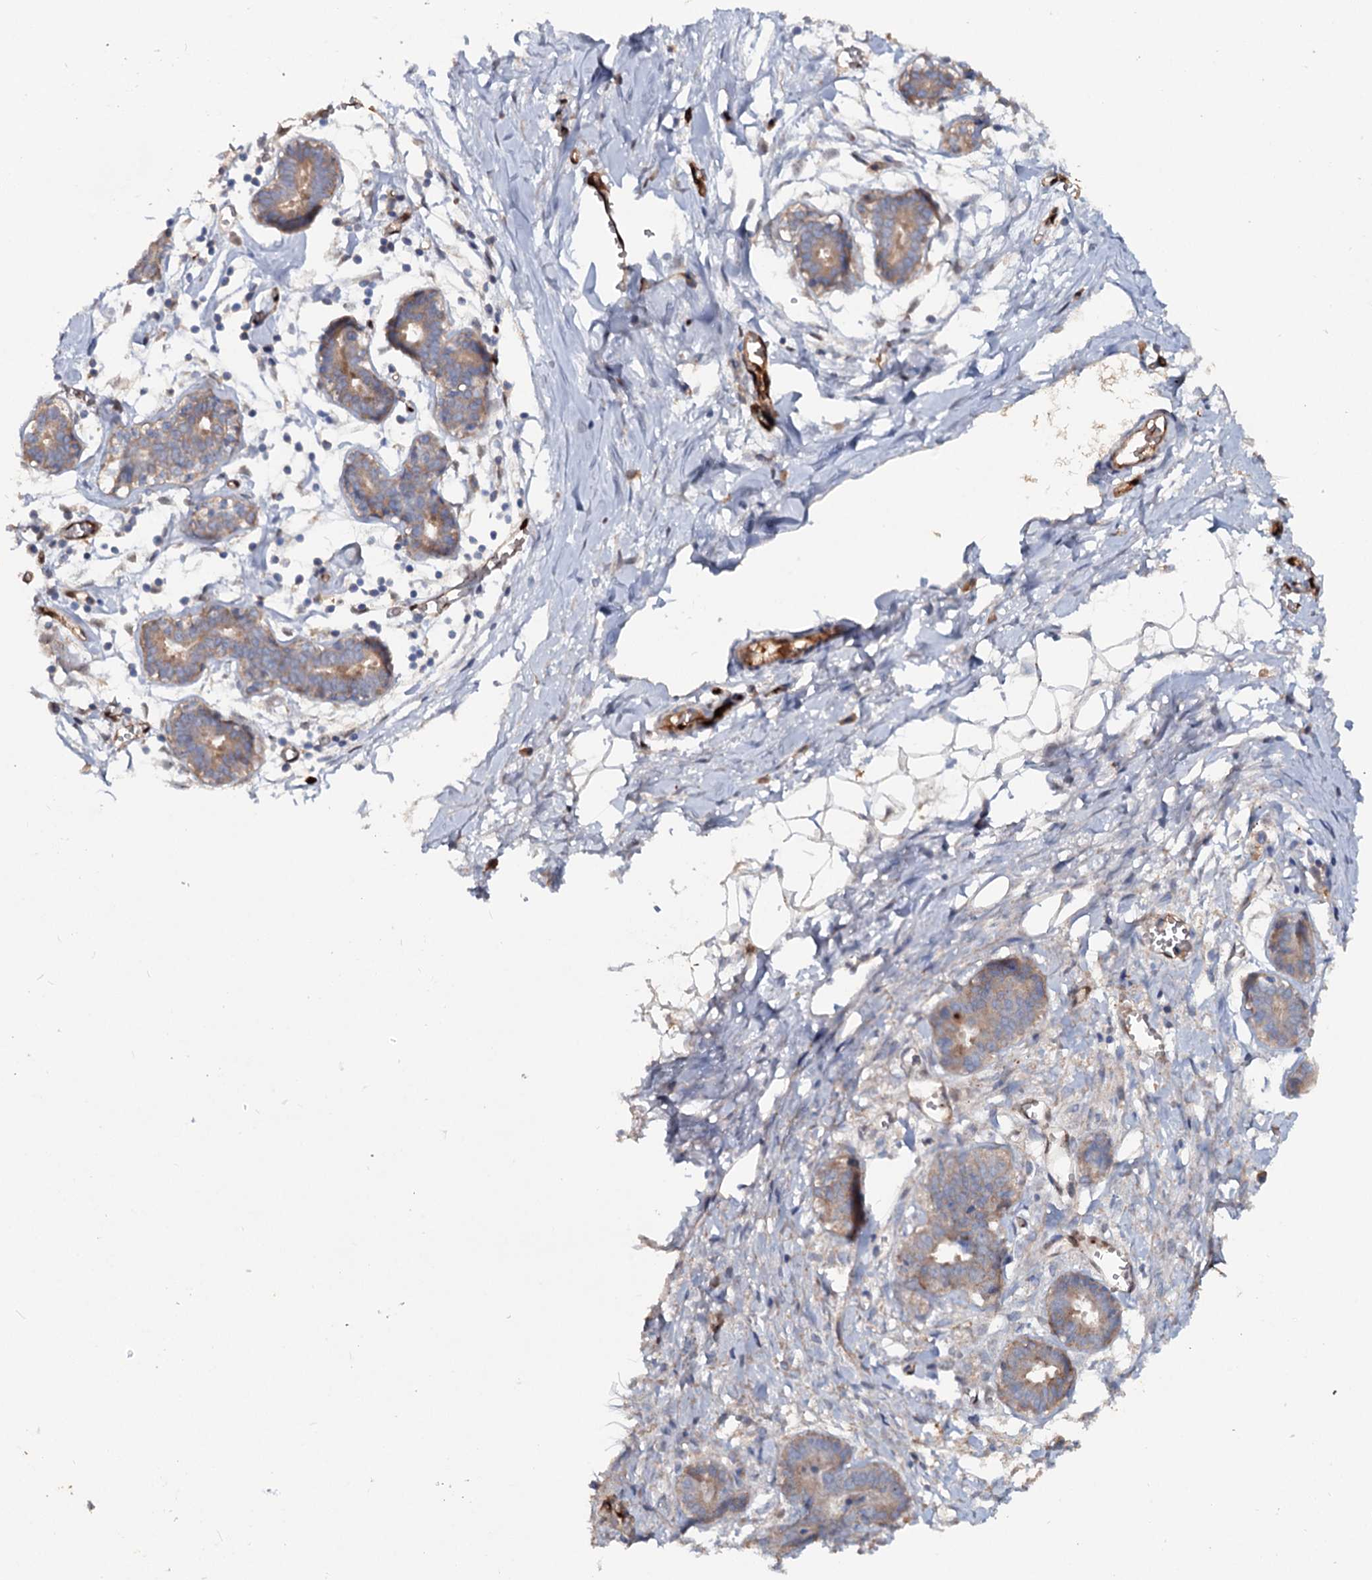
{"staining": {"intensity": "negative", "quantity": "none", "location": "none"}, "tissue": "breast", "cell_type": "Adipocytes", "image_type": "normal", "snomed": [{"axis": "morphology", "description": "Normal tissue, NOS"}, {"axis": "topography", "description": "Breast"}], "caption": "Immunohistochemistry of unremarkable breast demonstrates no positivity in adipocytes.", "gene": "IL17RD", "patient": {"sex": "female", "age": 27}}